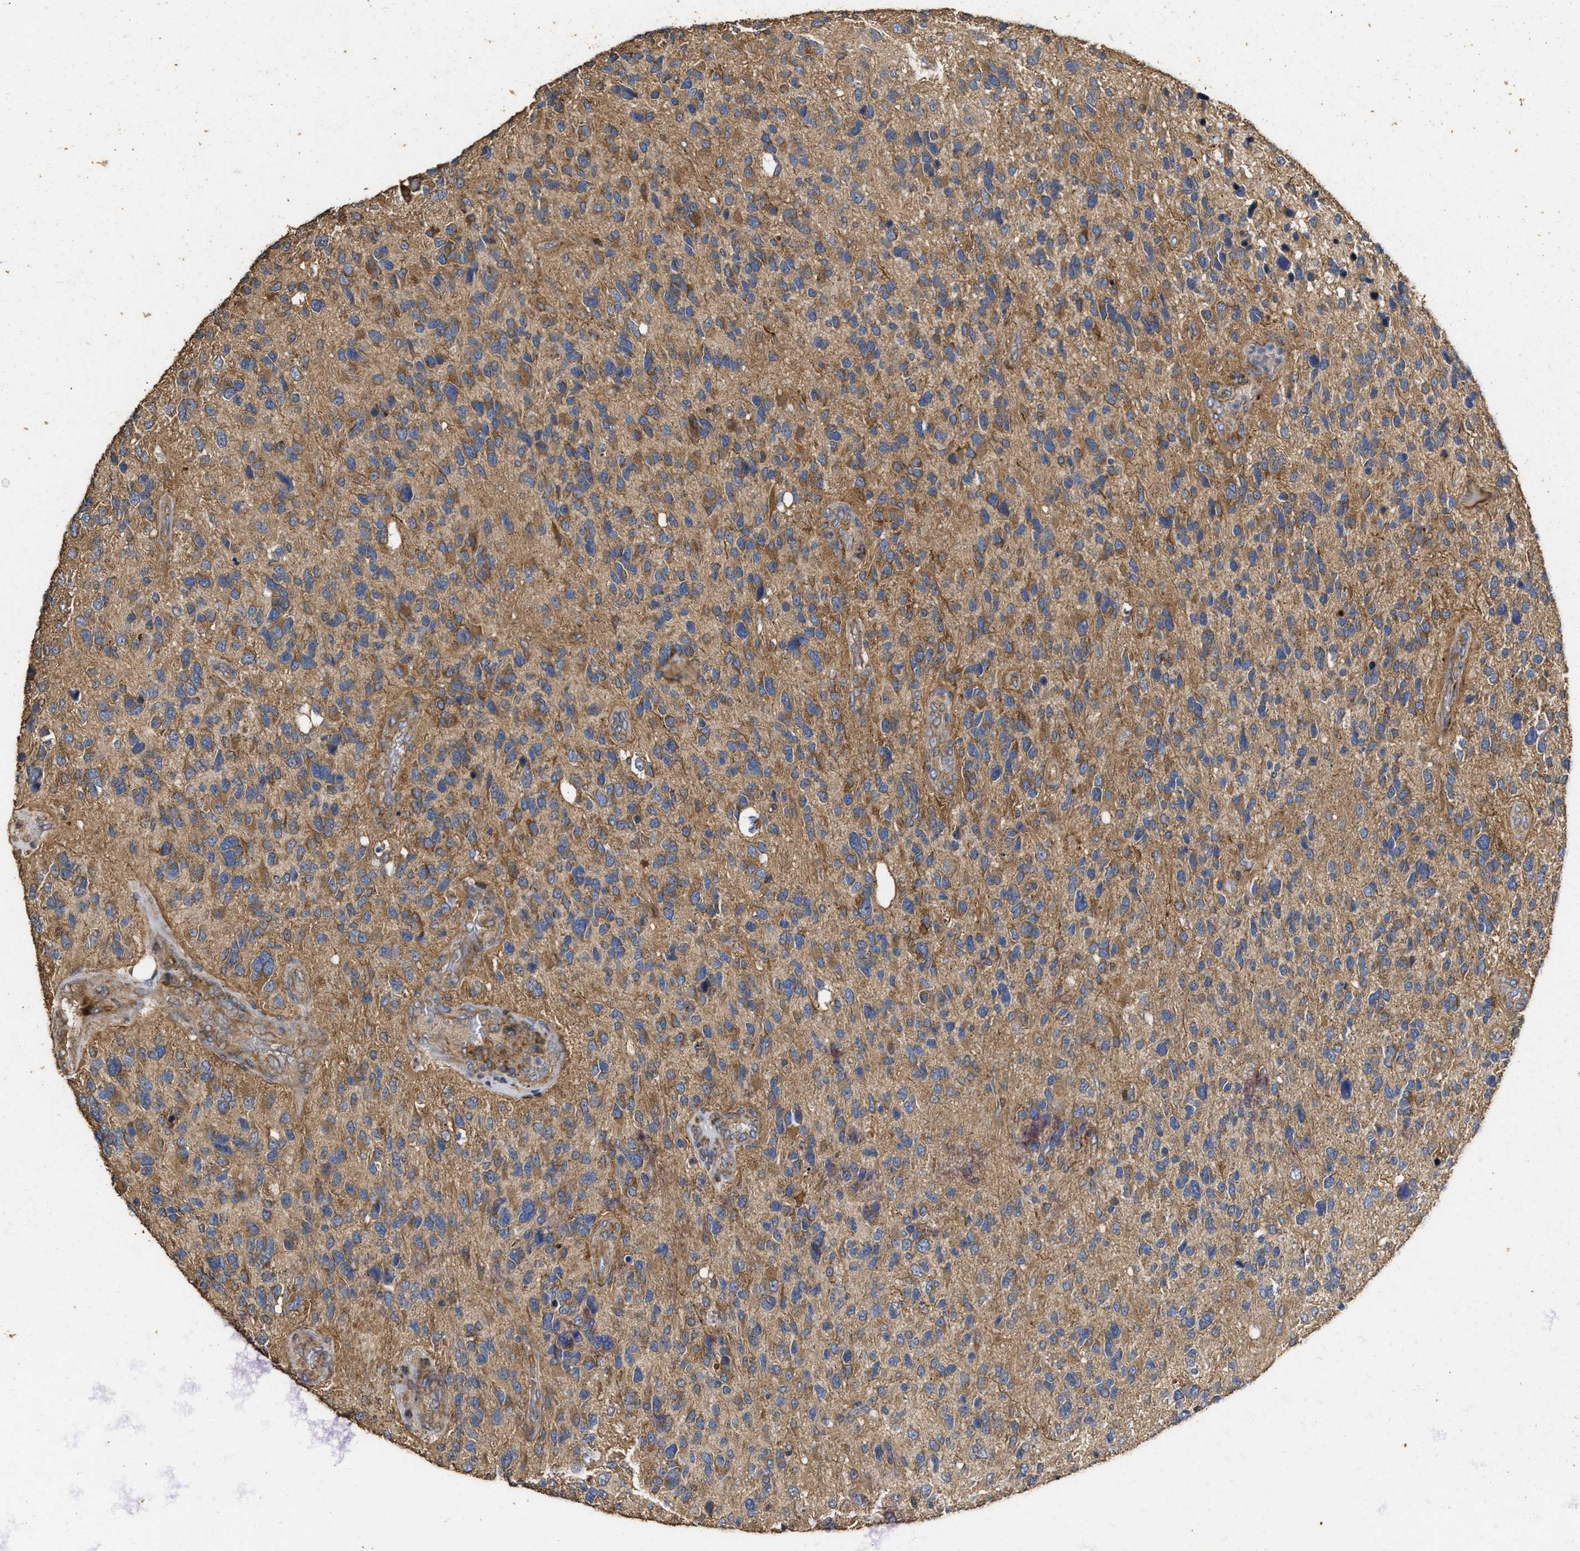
{"staining": {"intensity": "moderate", "quantity": ">75%", "location": "cytoplasmic/membranous"}, "tissue": "glioma", "cell_type": "Tumor cells", "image_type": "cancer", "snomed": [{"axis": "morphology", "description": "Glioma, malignant, High grade"}, {"axis": "topography", "description": "Brain"}], "caption": "This histopathology image demonstrates malignant high-grade glioma stained with immunohistochemistry to label a protein in brown. The cytoplasmic/membranous of tumor cells show moderate positivity for the protein. Nuclei are counter-stained blue.", "gene": "NAV1", "patient": {"sex": "female", "age": 58}}